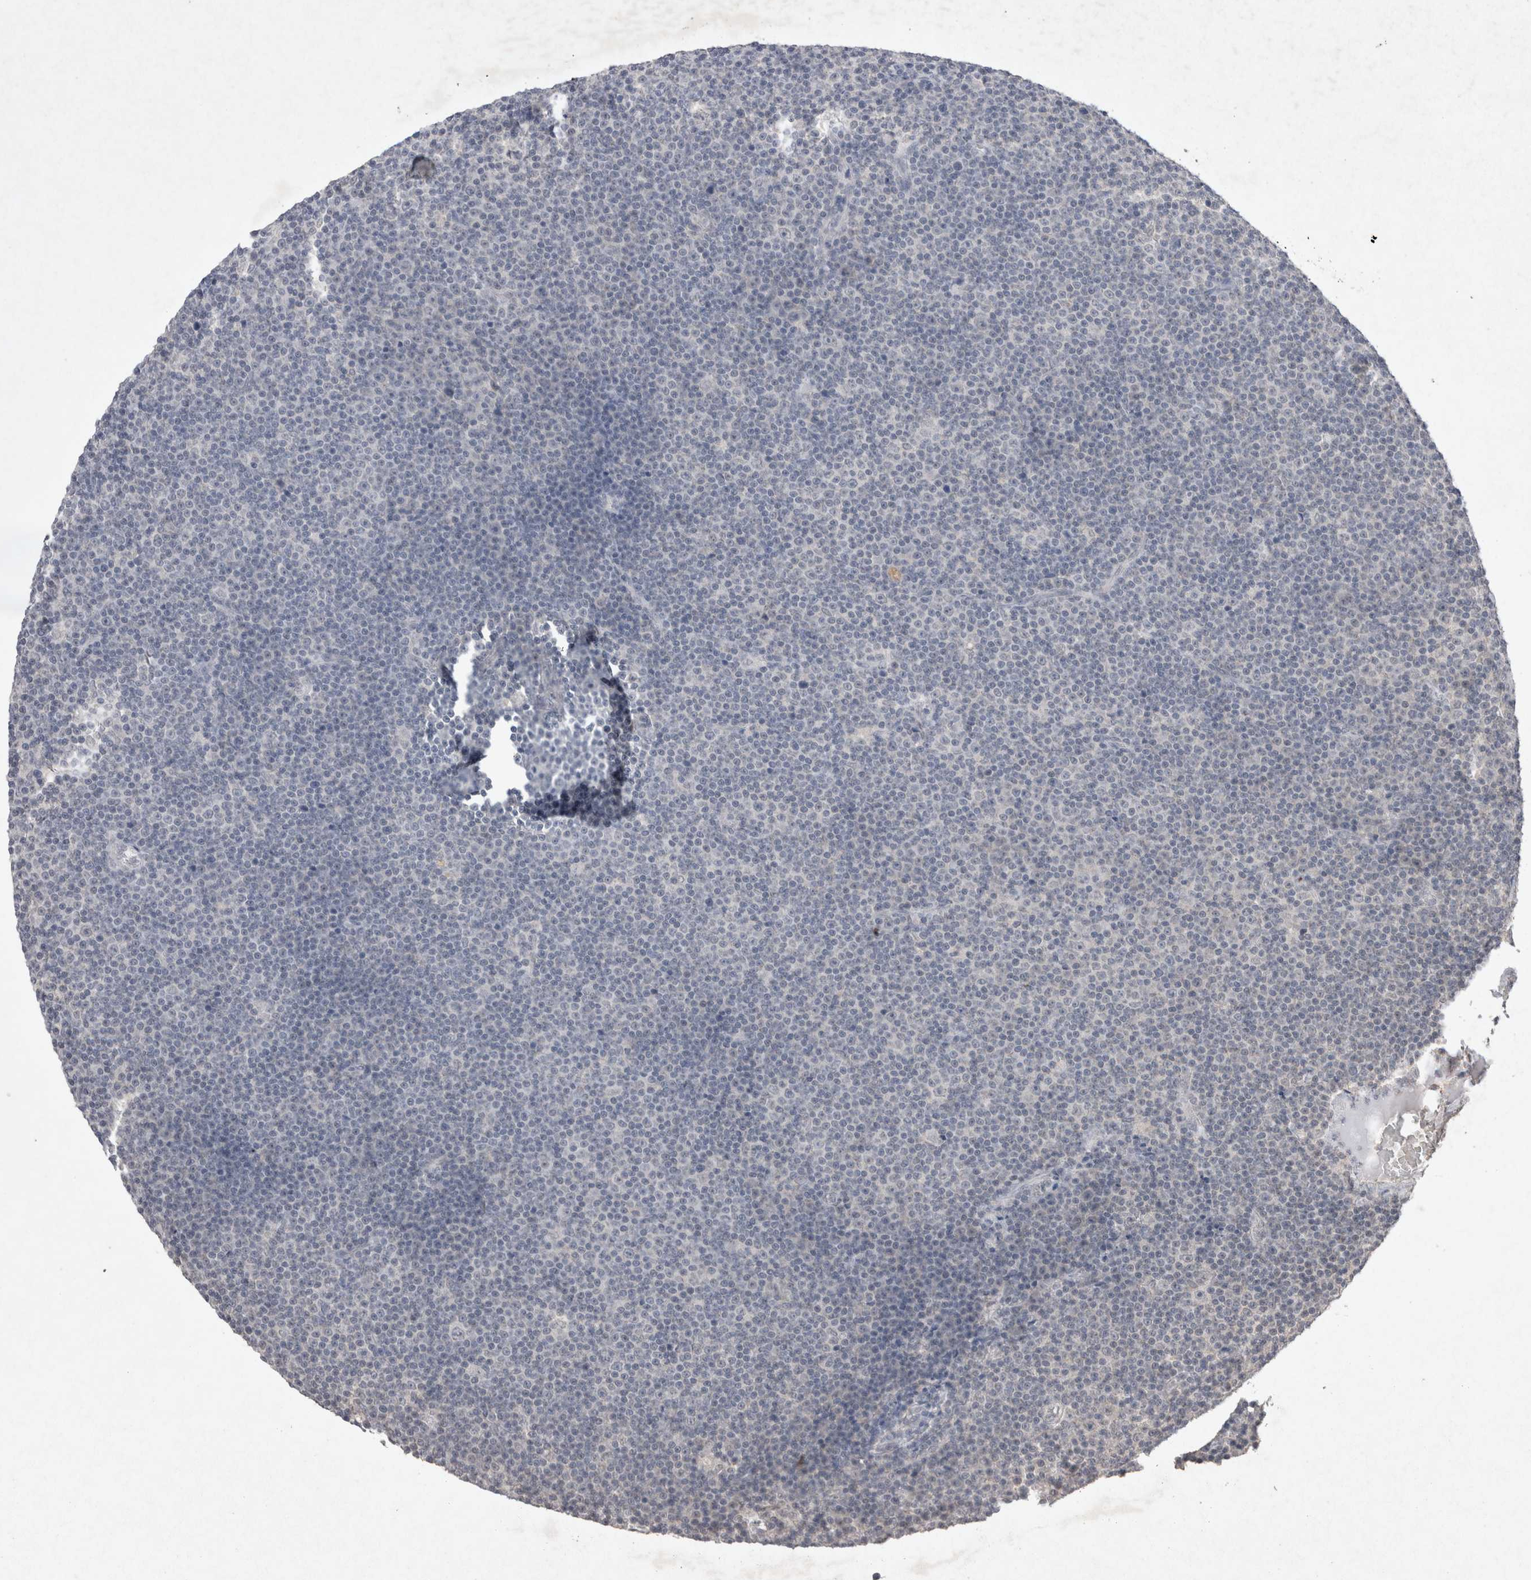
{"staining": {"intensity": "negative", "quantity": "none", "location": "none"}, "tissue": "lymphoma", "cell_type": "Tumor cells", "image_type": "cancer", "snomed": [{"axis": "morphology", "description": "Malignant lymphoma, non-Hodgkin's type, Low grade"}, {"axis": "topography", "description": "Lymph node"}], "caption": "A high-resolution micrograph shows immunohistochemistry staining of malignant lymphoma, non-Hodgkin's type (low-grade), which displays no significant positivity in tumor cells.", "gene": "LYVE1", "patient": {"sex": "female", "age": 67}}